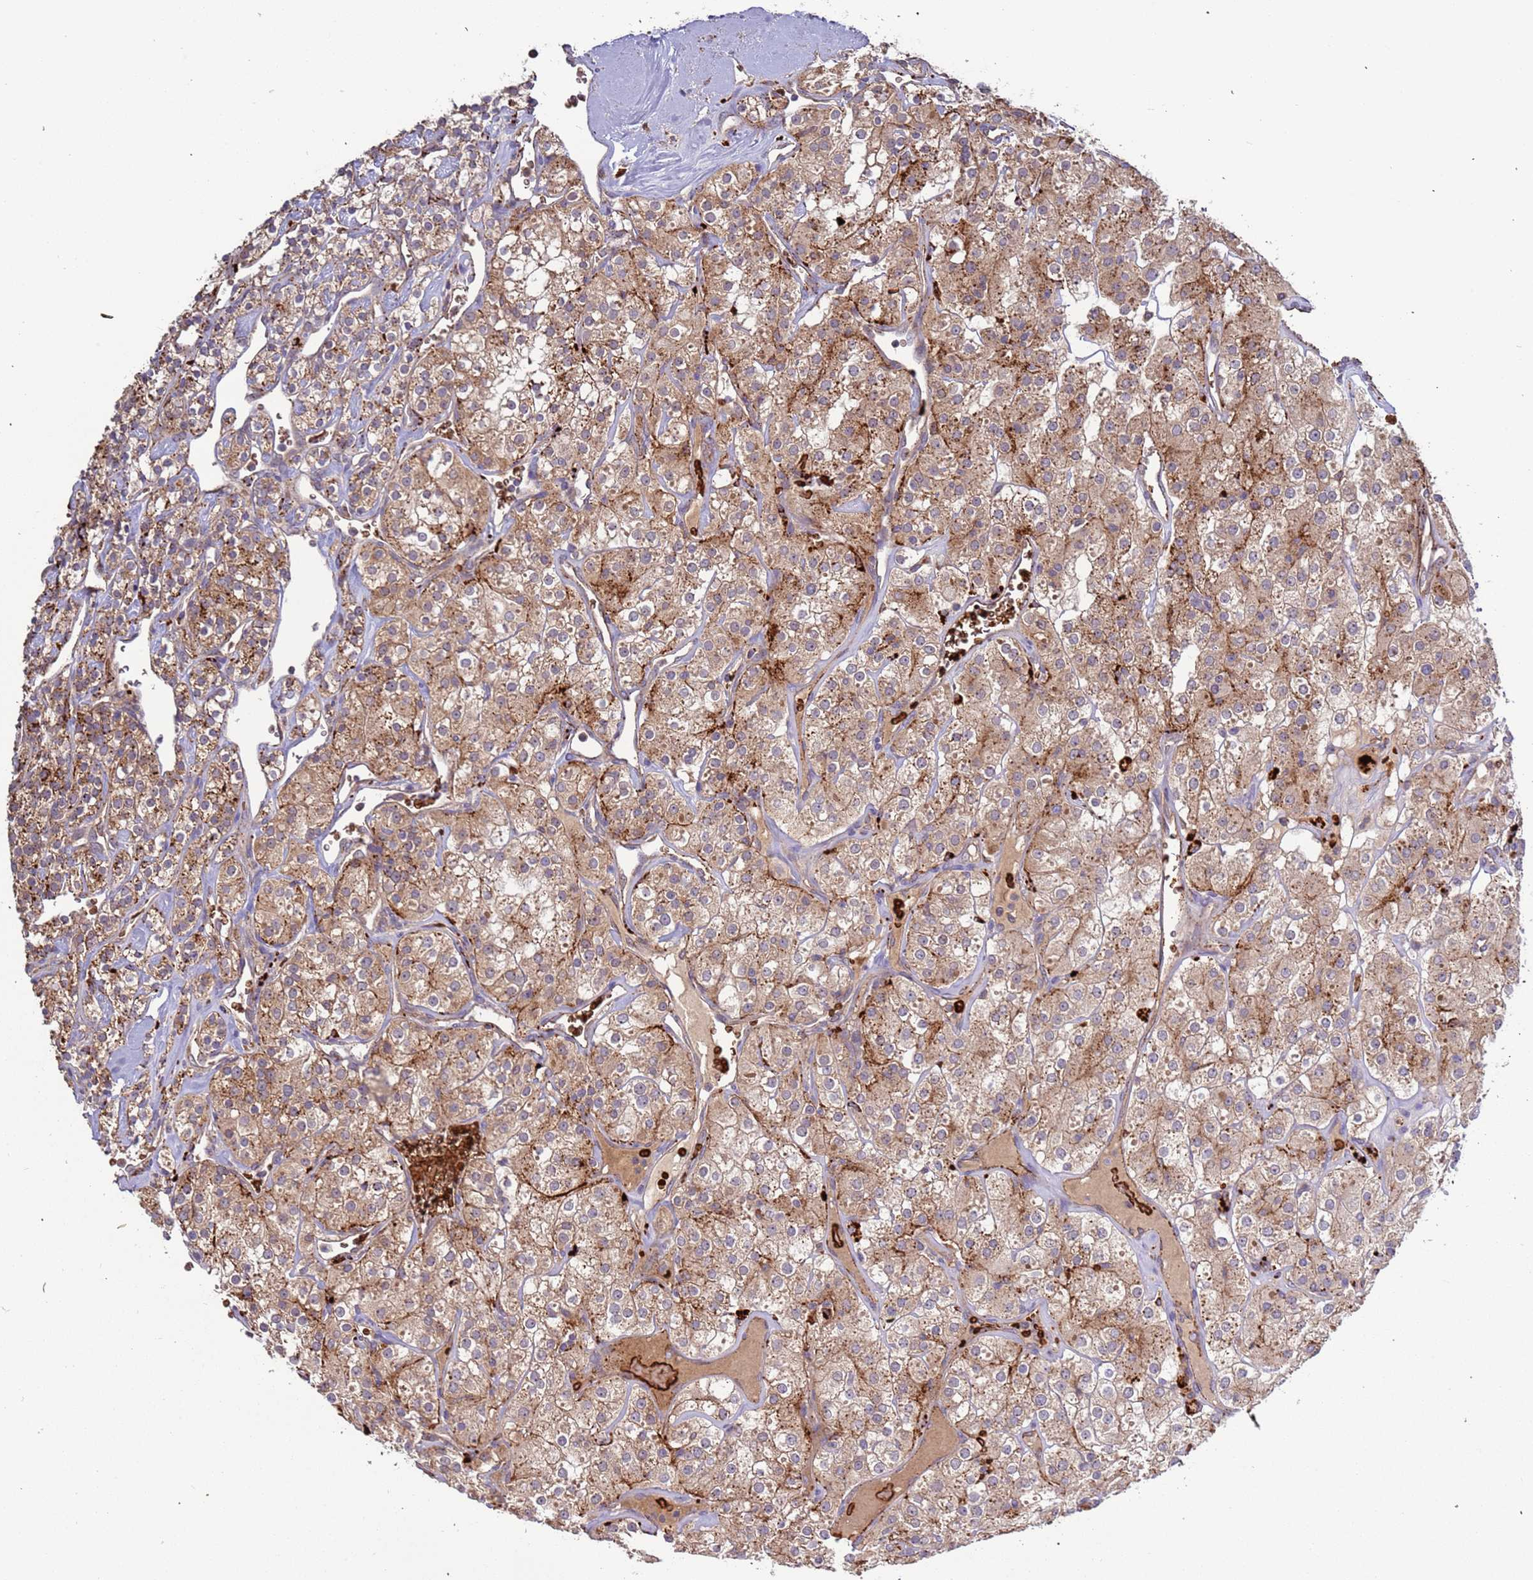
{"staining": {"intensity": "moderate", "quantity": ">75%", "location": "cytoplasmic/membranous"}, "tissue": "renal cancer", "cell_type": "Tumor cells", "image_type": "cancer", "snomed": [{"axis": "morphology", "description": "Adenocarcinoma, NOS"}, {"axis": "topography", "description": "Kidney"}], "caption": "Protein expression analysis of human adenocarcinoma (renal) reveals moderate cytoplasmic/membranous expression in approximately >75% of tumor cells.", "gene": "VPS36", "patient": {"sex": "male", "age": 77}}